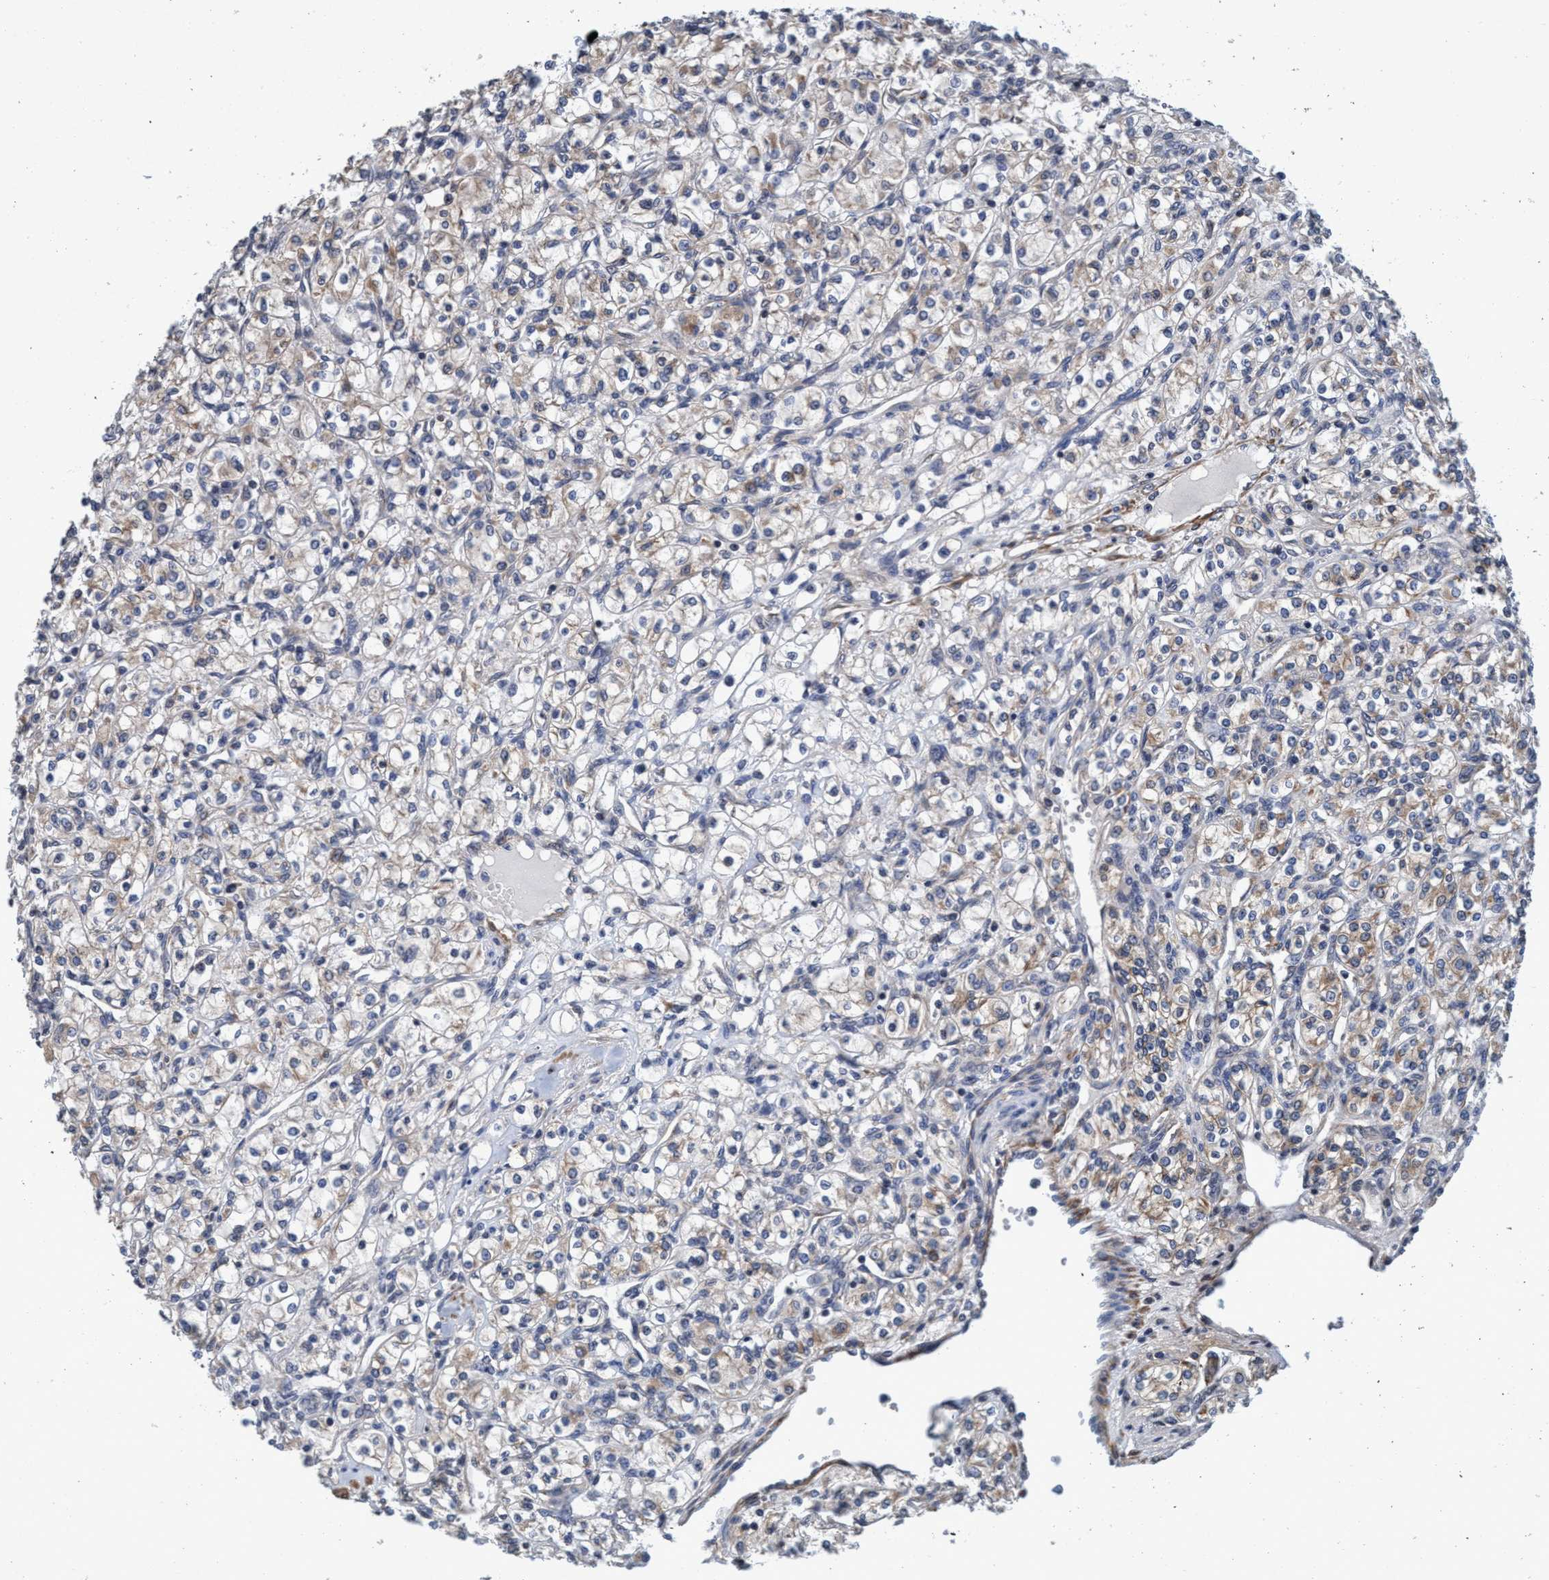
{"staining": {"intensity": "weak", "quantity": "25%-75%", "location": "cytoplasmic/membranous"}, "tissue": "renal cancer", "cell_type": "Tumor cells", "image_type": "cancer", "snomed": [{"axis": "morphology", "description": "Adenocarcinoma, NOS"}, {"axis": "topography", "description": "Kidney"}], "caption": "Tumor cells demonstrate weak cytoplasmic/membranous expression in approximately 25%-75% of cells in renal cancer.", "gene": "CALCOCO2", "patient": {"sex": "male", "age": 77}}